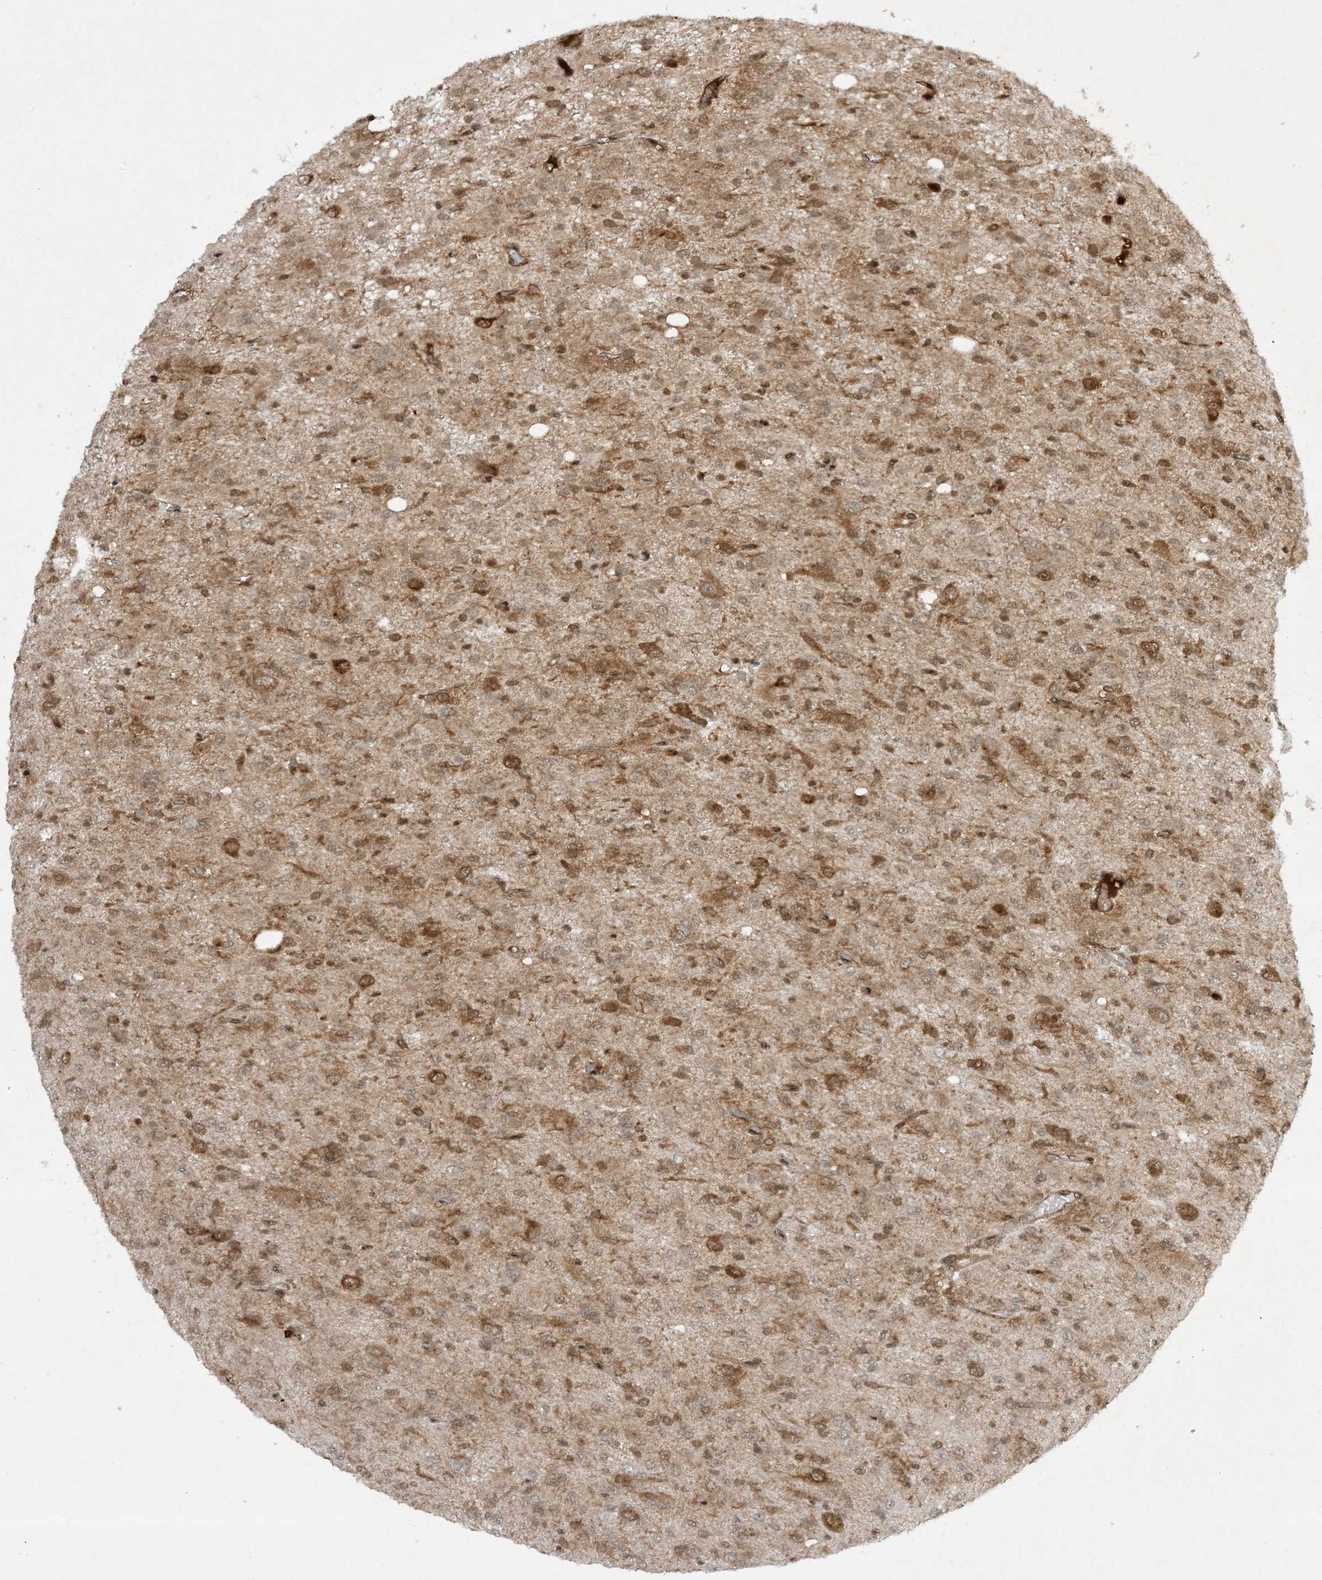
{"staining": {"intensity": "moderate", "quantity": ">75%", "location": "cytoplasmic/membranous,nuclear"}, "tissue": "glioma", "cell_type": "Tumor cells", "image_type": "cancer", "snomed": [{"axis": "morphology", "description": "Glioma, malignant, High grade"}, {"axis": "topography", "description": "Brain"}], "caption": "This photomicrograph exhibits IHC staining of high-grade glioma (malignant), with medium moderate cytoplasmic/membranous and nuclear expression in about >75% of tumor cells.", "gene": "CERT1", "patient": {"sex": "female", "age": 59}}